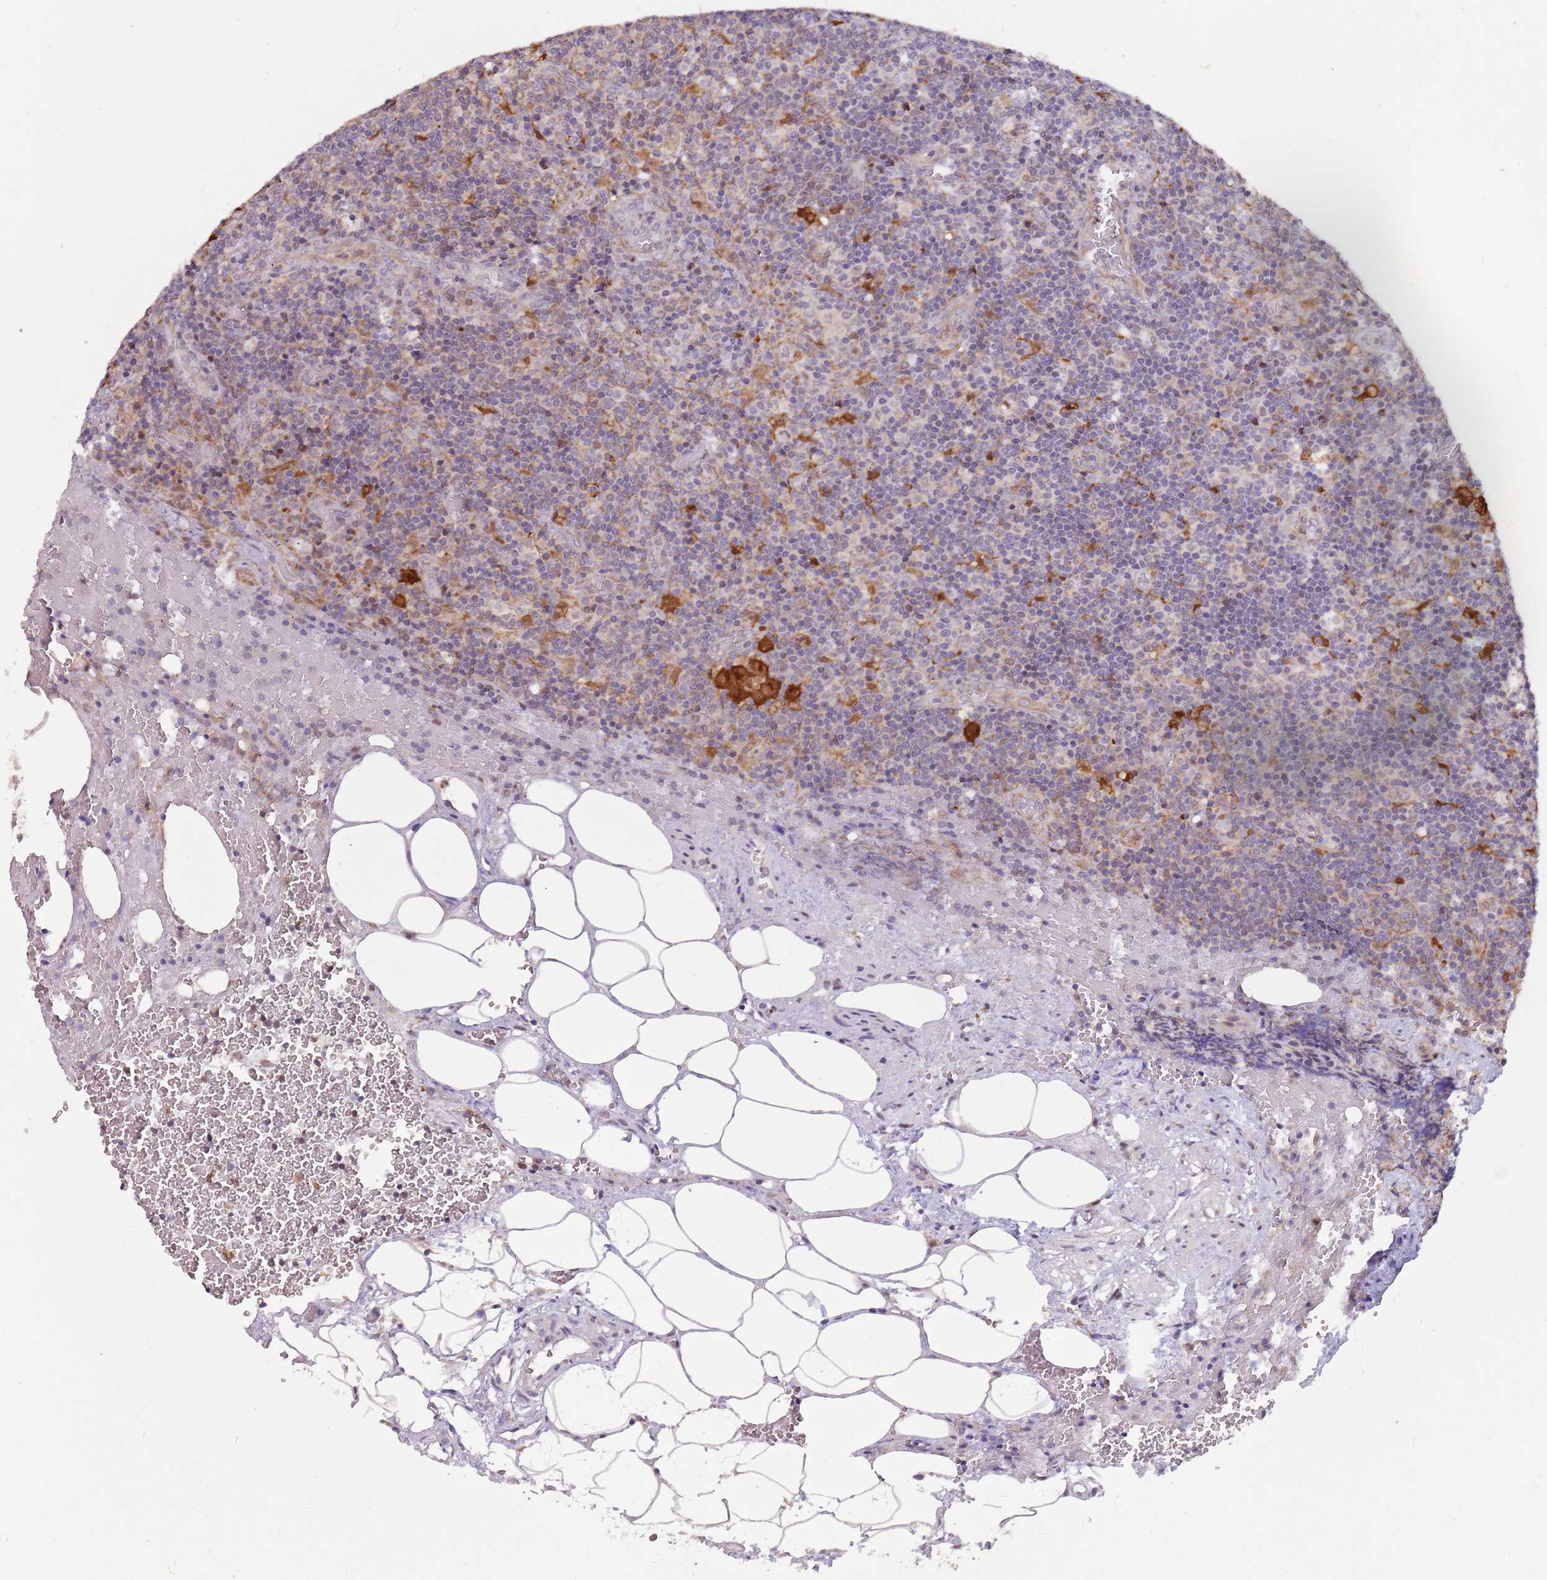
{"staining": {"intensity": "strong", "quantity": "<25%", "location": "cytoplasmic/membranous"}, "tissue": "lymph node", "cell_type": "Germinal center cells", "image_type": "normal", "snomed": [{"axis": "morphology", "description": "Normal tissue, NOS"}, {"axis": "topography", "description": "Lymph node"}], "caption": "DAB immunohistochemical staining of unremarkable lymph node shows strong cytoplasmic/membranous protein expression in approximately <25% of germinal center cells. The staining was performed using DAB (3,3'-diaminobenzidine) to visualize the protein expression in brown, while the nuclei were stained in blue with hematoxylin (Magnification: 20x).", "gene": "CCNJL", "patient": {"sex": "male", "age": 58}}